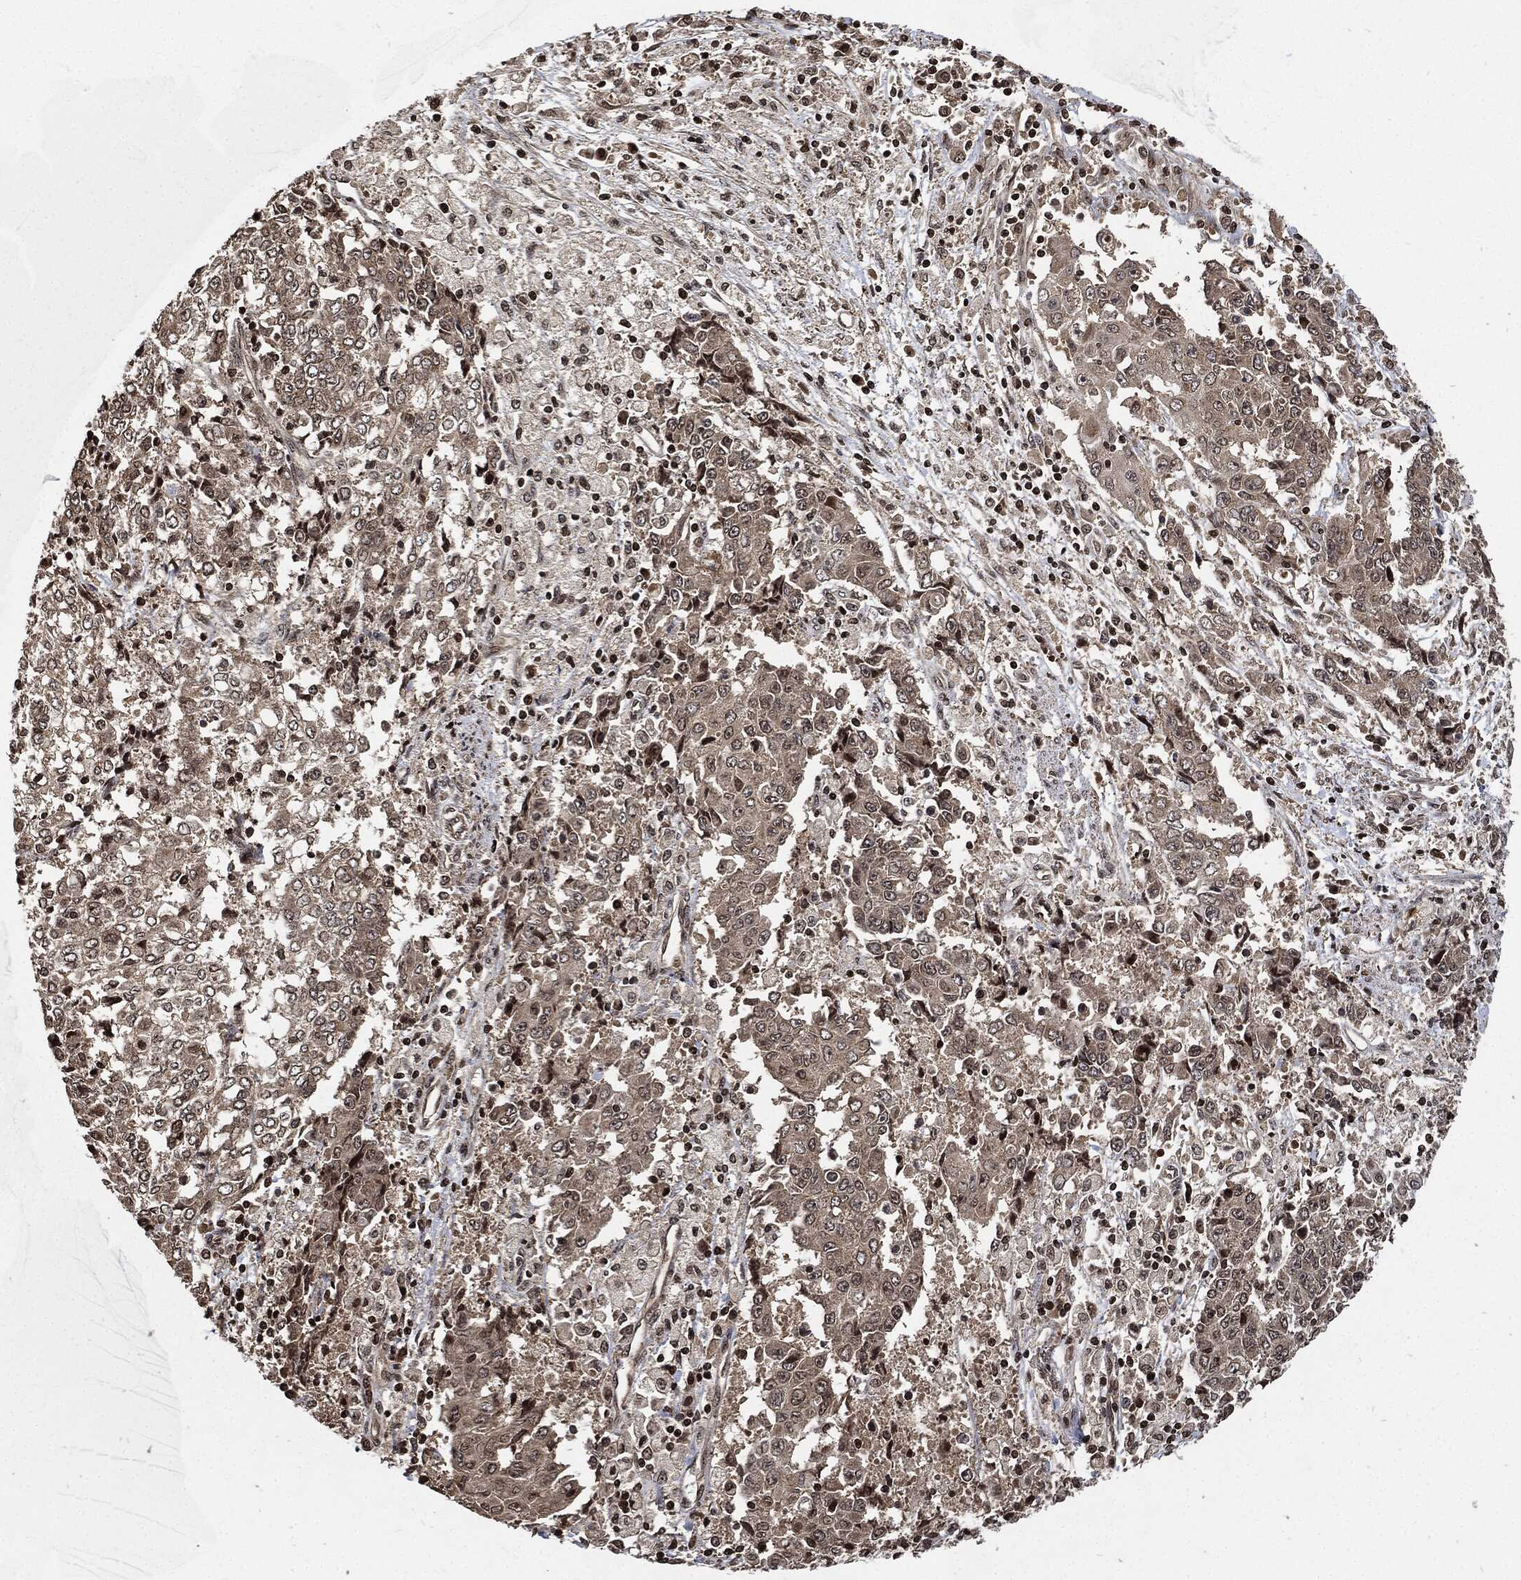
{"staining": {"intensity": "negative", "quantity": "none", "location": "none"}, "tissue": "ovarian cancer", "cell_type": "Tumor cells", "image_type": "cancer", "snomed": [{"axis": "morphology", "description": "Carcinoma, endometroid"}, {"axis": "topography", "description": "Ovary"}], "caption": "The photomicrograph reveals no significant positivity in tumor cells of endometroid carcinoma (ovarian).", "gene": "PDK1", "patient": {"sex": "female", "age": 42}}